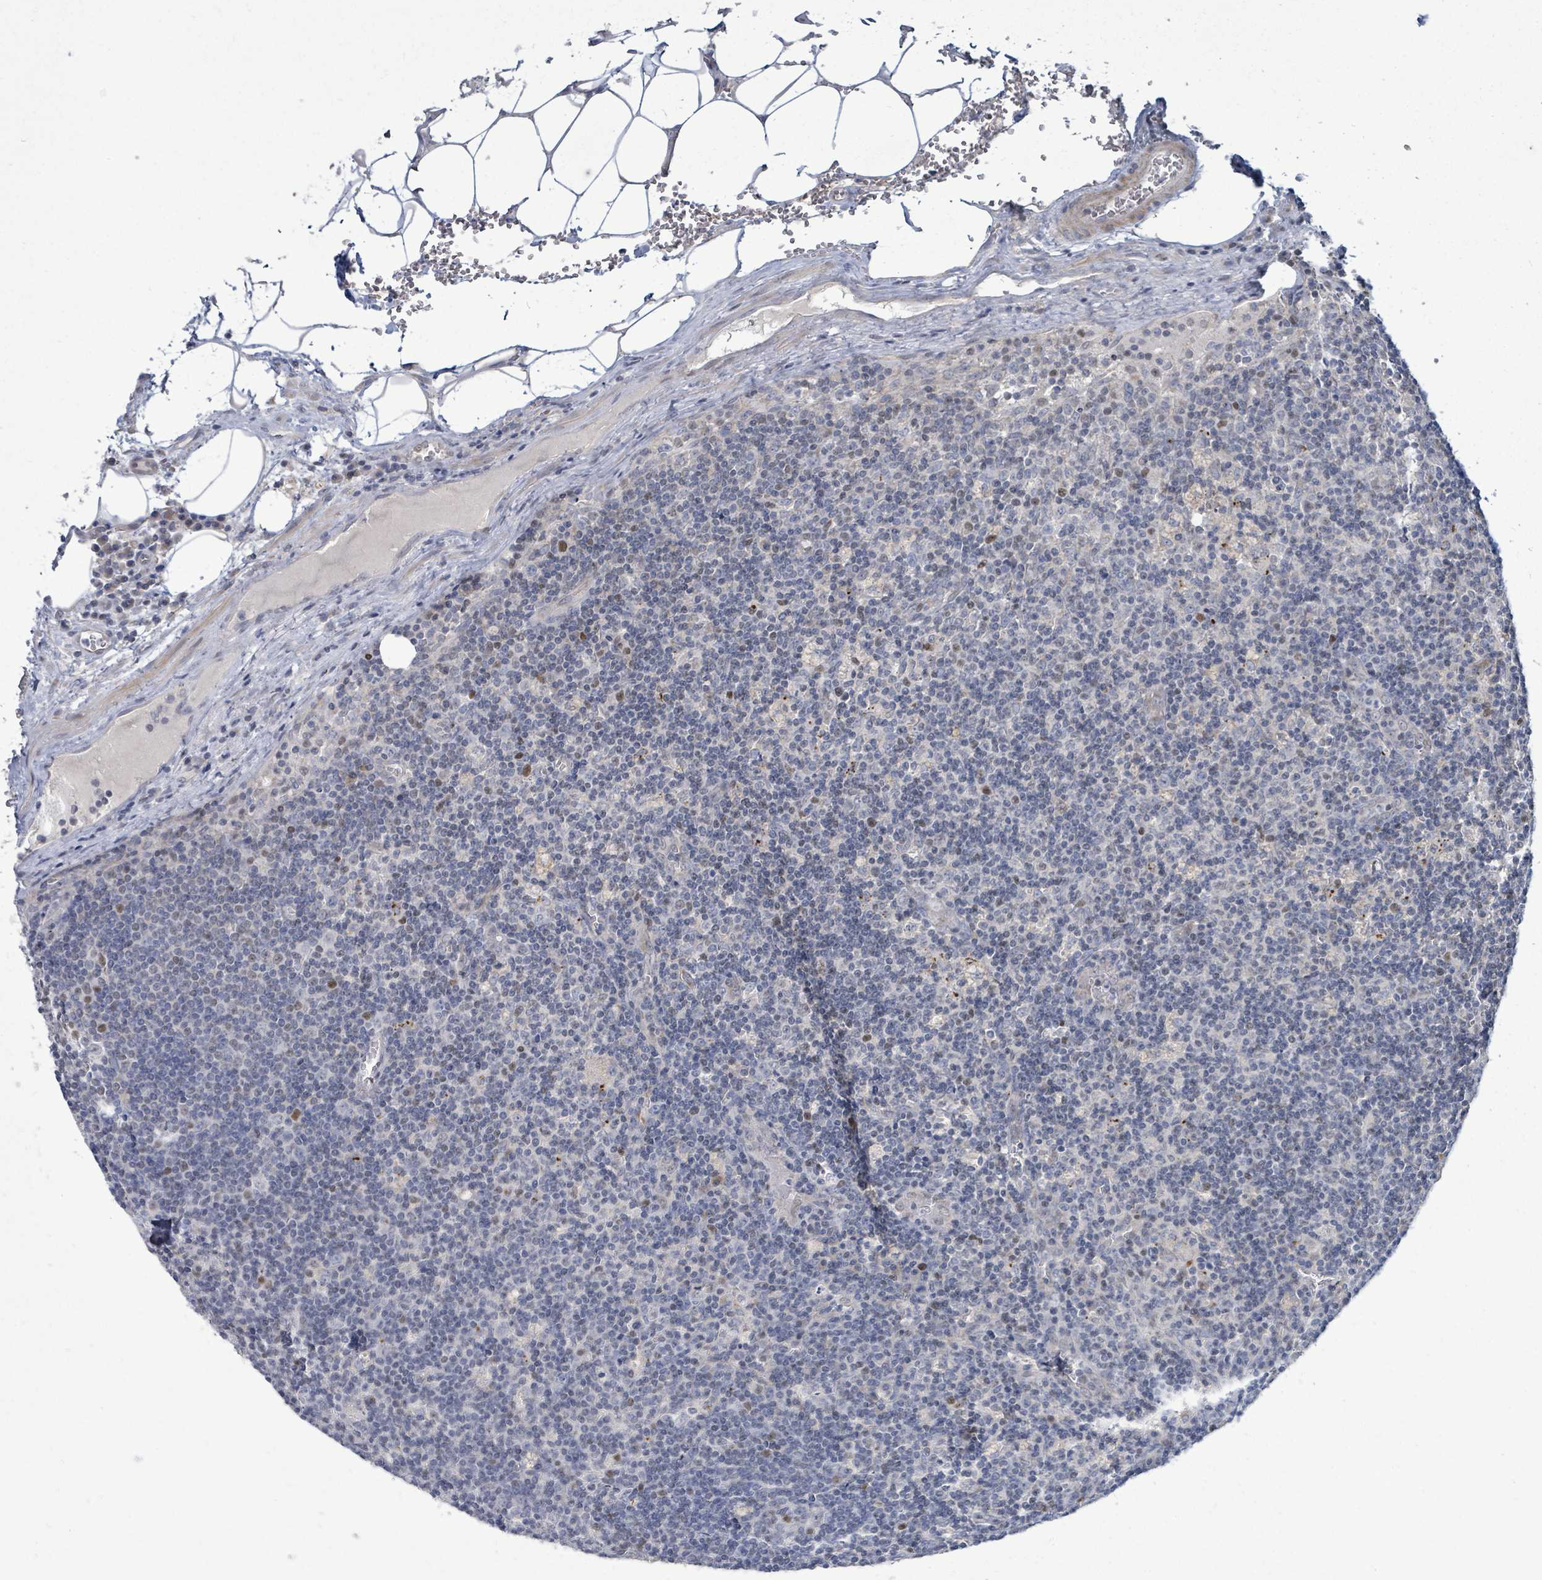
{"staining": {"intensity": "moderate", "quantity": "<25%", "location": "nuclear"}, "tissue": "lymph node", "cell_type": "Germinal center cells", "image_type": "normal", "snomed": [{"axis": "morphology", "description": "Normal tissue, NOS"}, {"axis": "topography", "description": "Lymph node"}], "caption": "Immunohistochemistry micrograph of benign human lymph node stained for a protein (brown), which displays low levels of moderate nuclear staining in about <25% of germinal center cells.", "gene": "ZFPM1", "patient": {"sex": "male", "age": 58}}